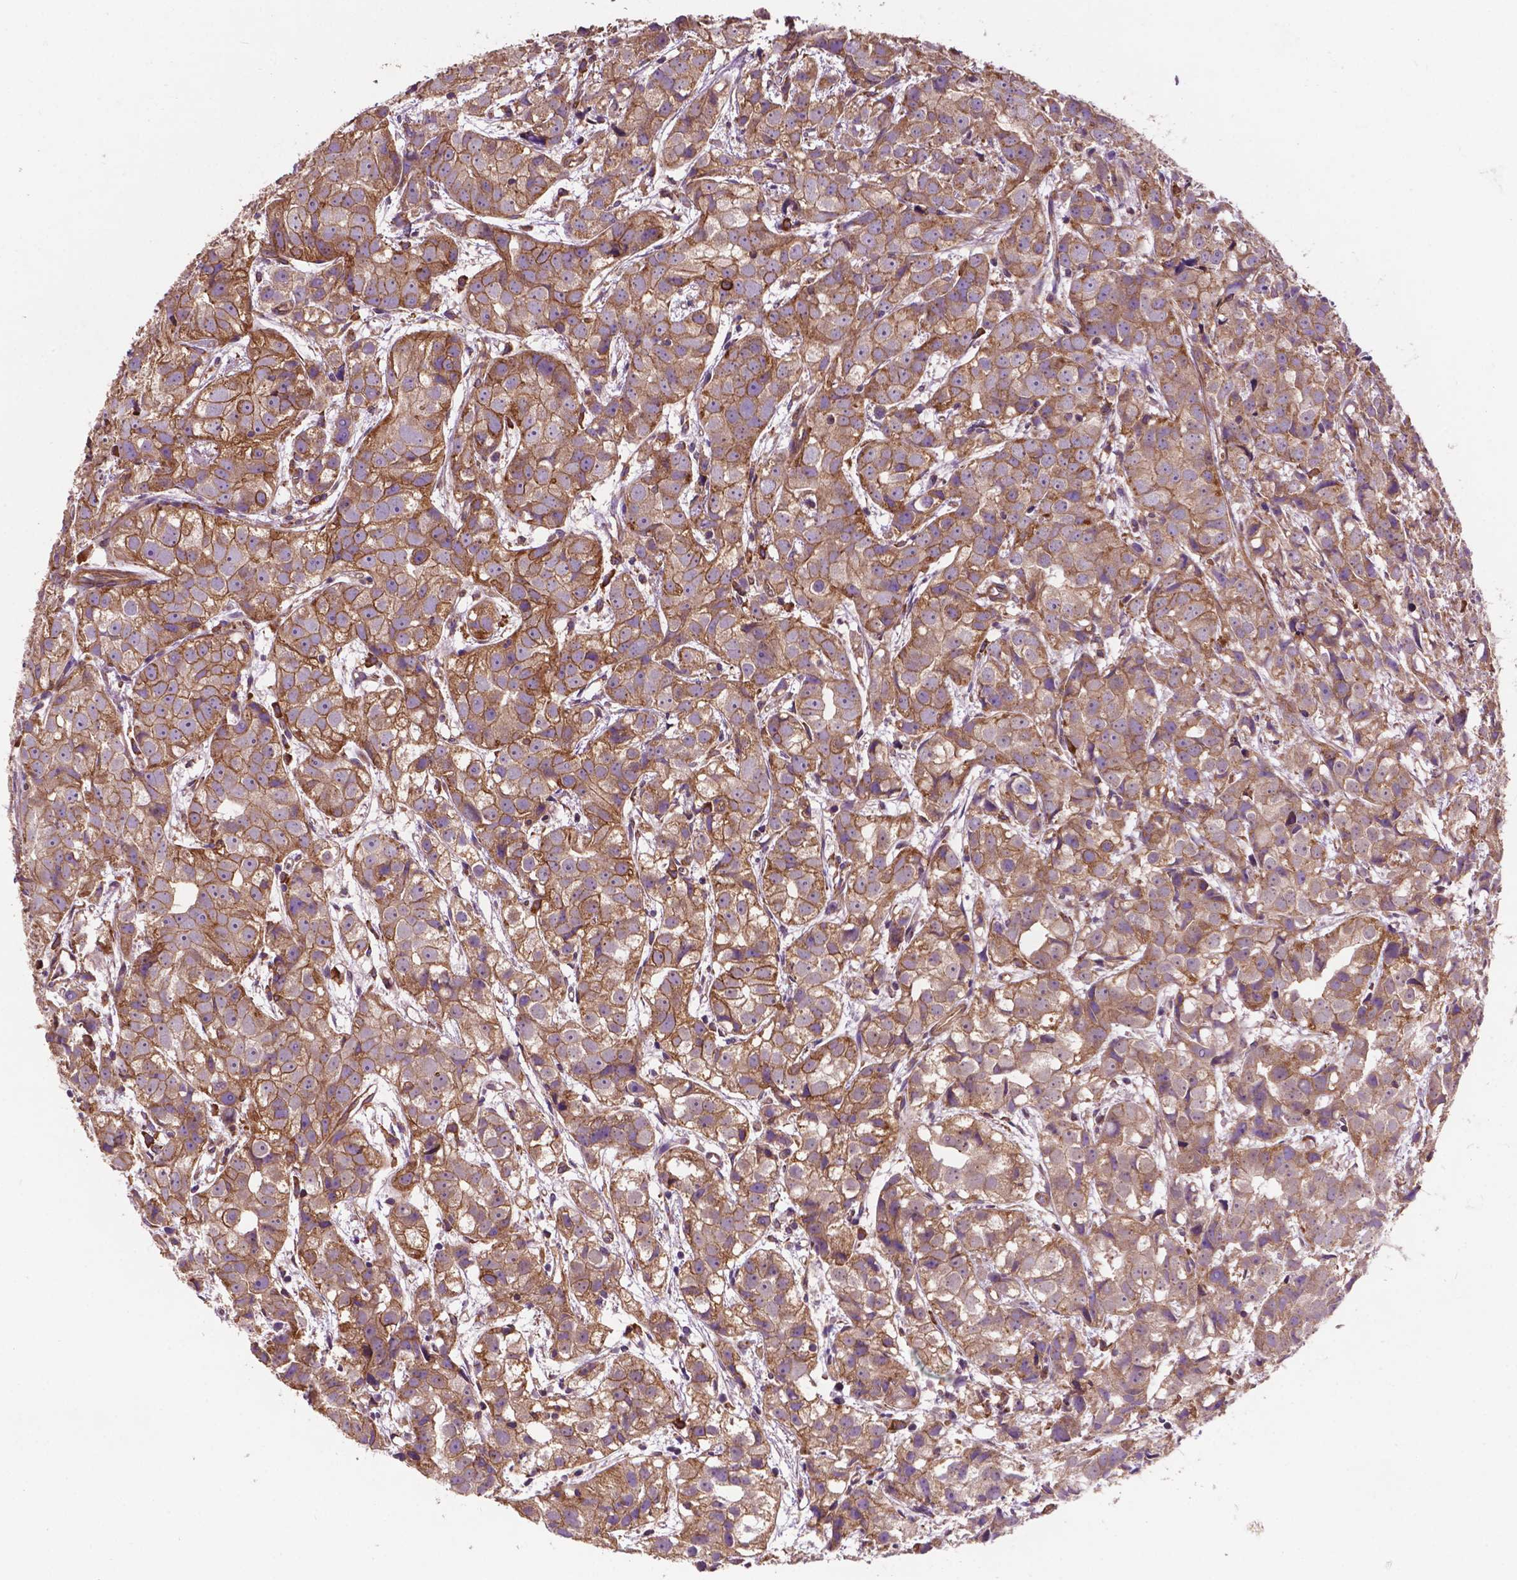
{"staining": {"intensity": "moderate", "quantity": ">75%", "location": "cytoplasmic/membranous"}, "tissue": "prostate cancer", "cell_type": "Tumor cells", "image_type": "cancer", "snomed": [{"axis": "morphology", "description": "Adenocarcinoma, High grade"}, {"axis": "topography", "description": "Prostate"}], "caption": "Tumor cells demonstrate medium levels of moderate cytoplasmic/membranous expression in approximately >75% of cells in human prostate cancer. (Brightfield microscopy of DAB IHC at high magnification).", "gene": "CCDC71L", "patient": {"sex": "male", "age": 68}}